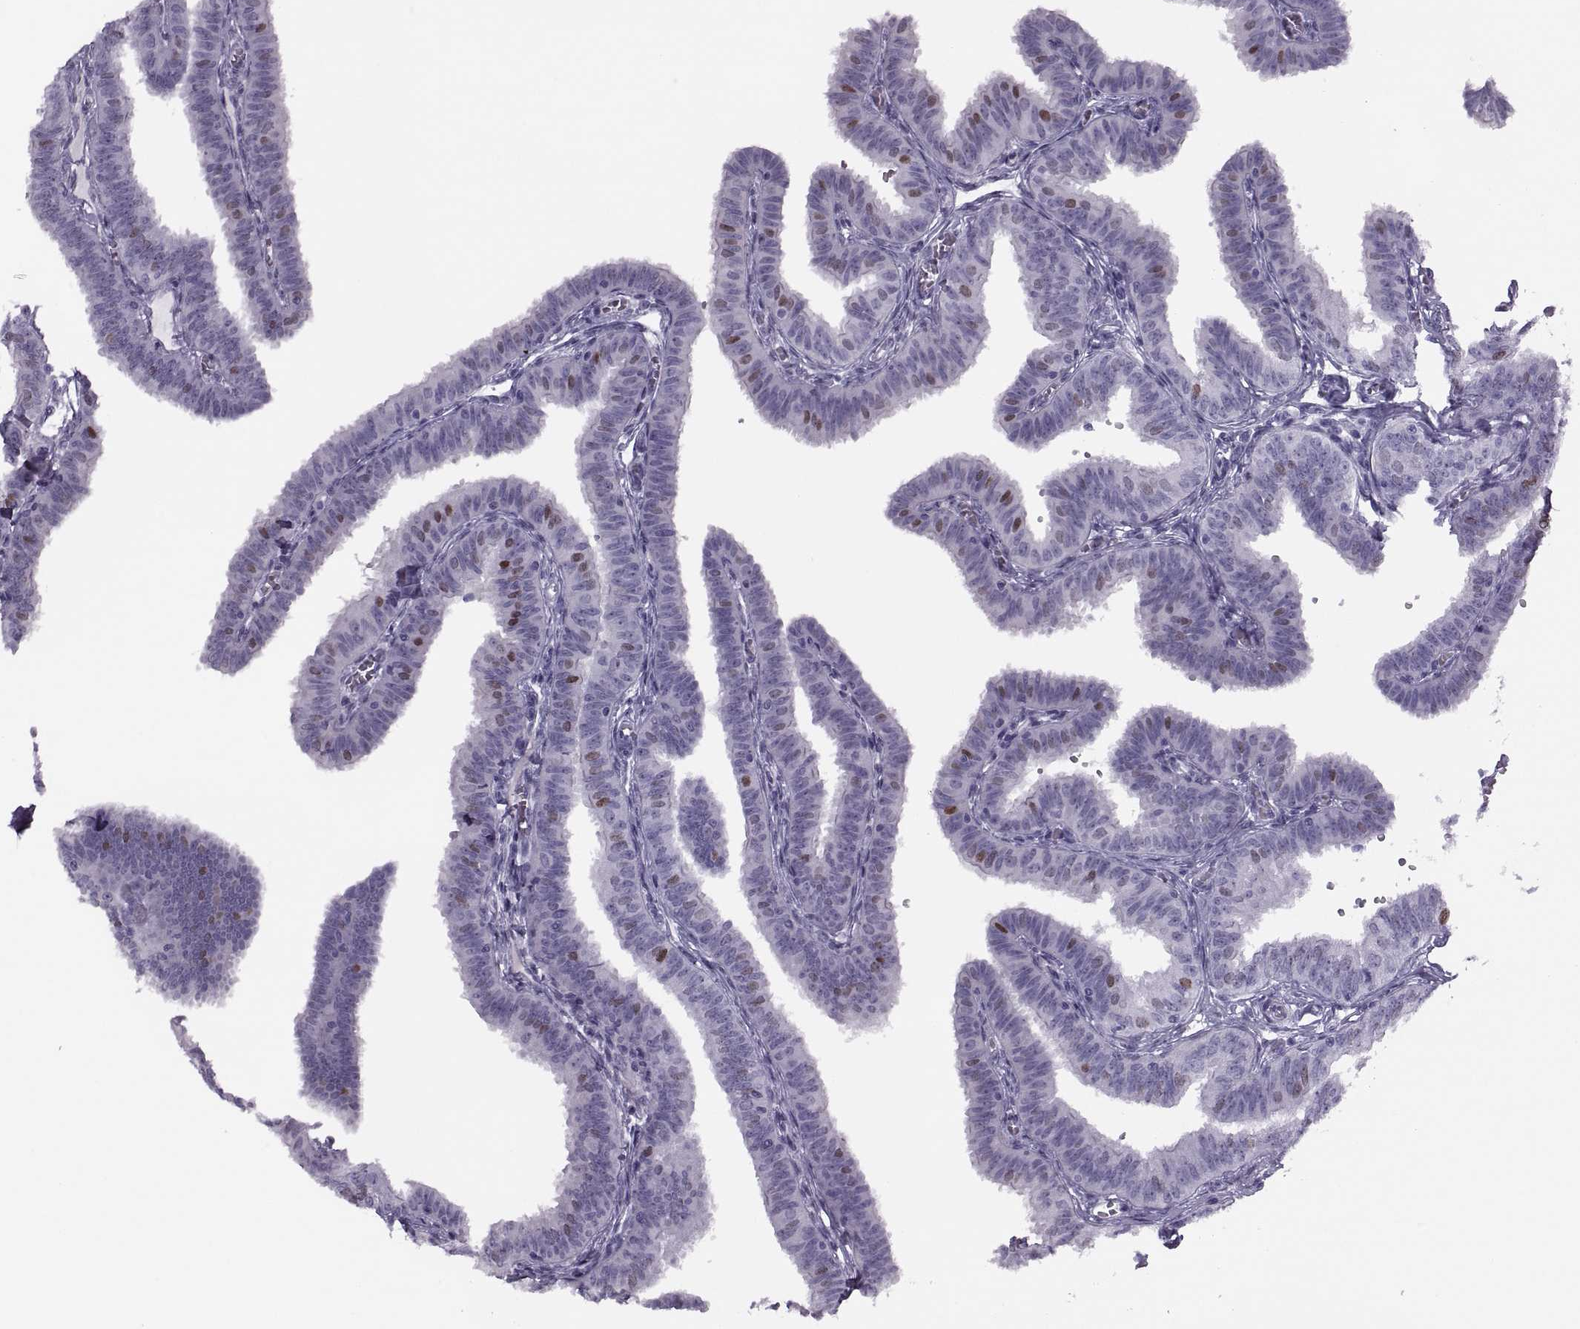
{"staining": {"intensity": "moderate", "quantity": "<25%", "location": "nuclear"}, "tissue": "fallopian tube", "cell_type": "Glandular cells", "image_type": "normal", "snomed": [{"axis": "morphology", "description": "Normal tissue, NOS"}, {"axis": "topography", "description": "Fallopian tube"}], "caption": "This histopathology image shows immunohistochemistry staining of unremarkable fallopian tube, with low moderate nuclear staining in about <25% of glandular cells.", "gene": "FAM24A", "patient": {"sex": "female", "age": 25}}